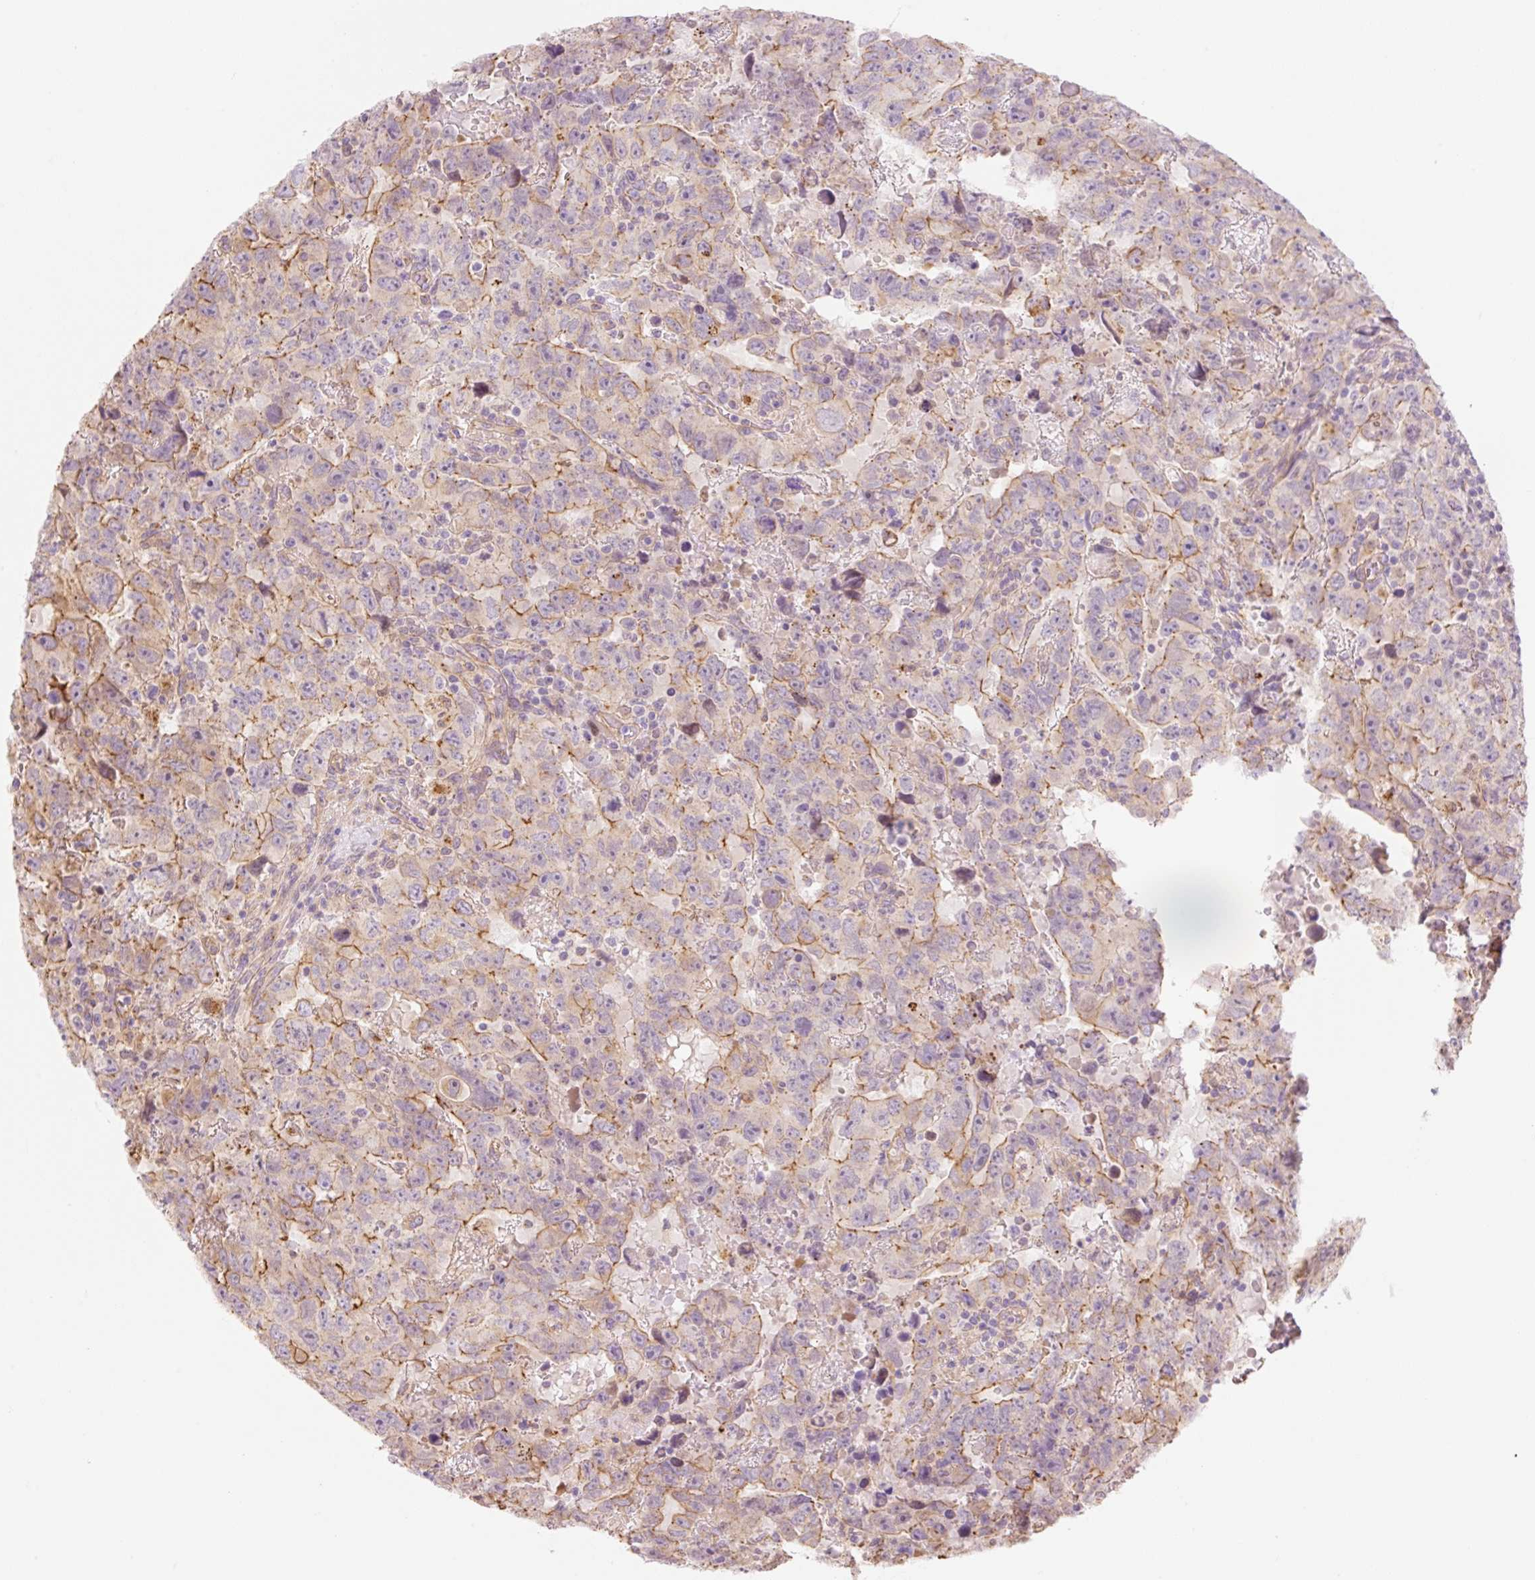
{"staining": {"intensity": "moderate", "quantity": "25%-75%", "location": "cytoplasmic/membranous"}, "tissue": "testis cancer", "cell_type": "Tumor cells", "image_type": "cancer", "snomed": [{"axis": "morphology", "description": "Carcinoma, Embryonal, NOS"}, {"axis": "topography", "description": "Testis"}], "caption": "Protein expression analysis of testis embryonal carcinoma reveals moderate cytoplasmic/membranous expression in approximately 25%-75% of tumor cells.", "gene": "NLRP5", "patient": {"sex": "male", "age": 24}}